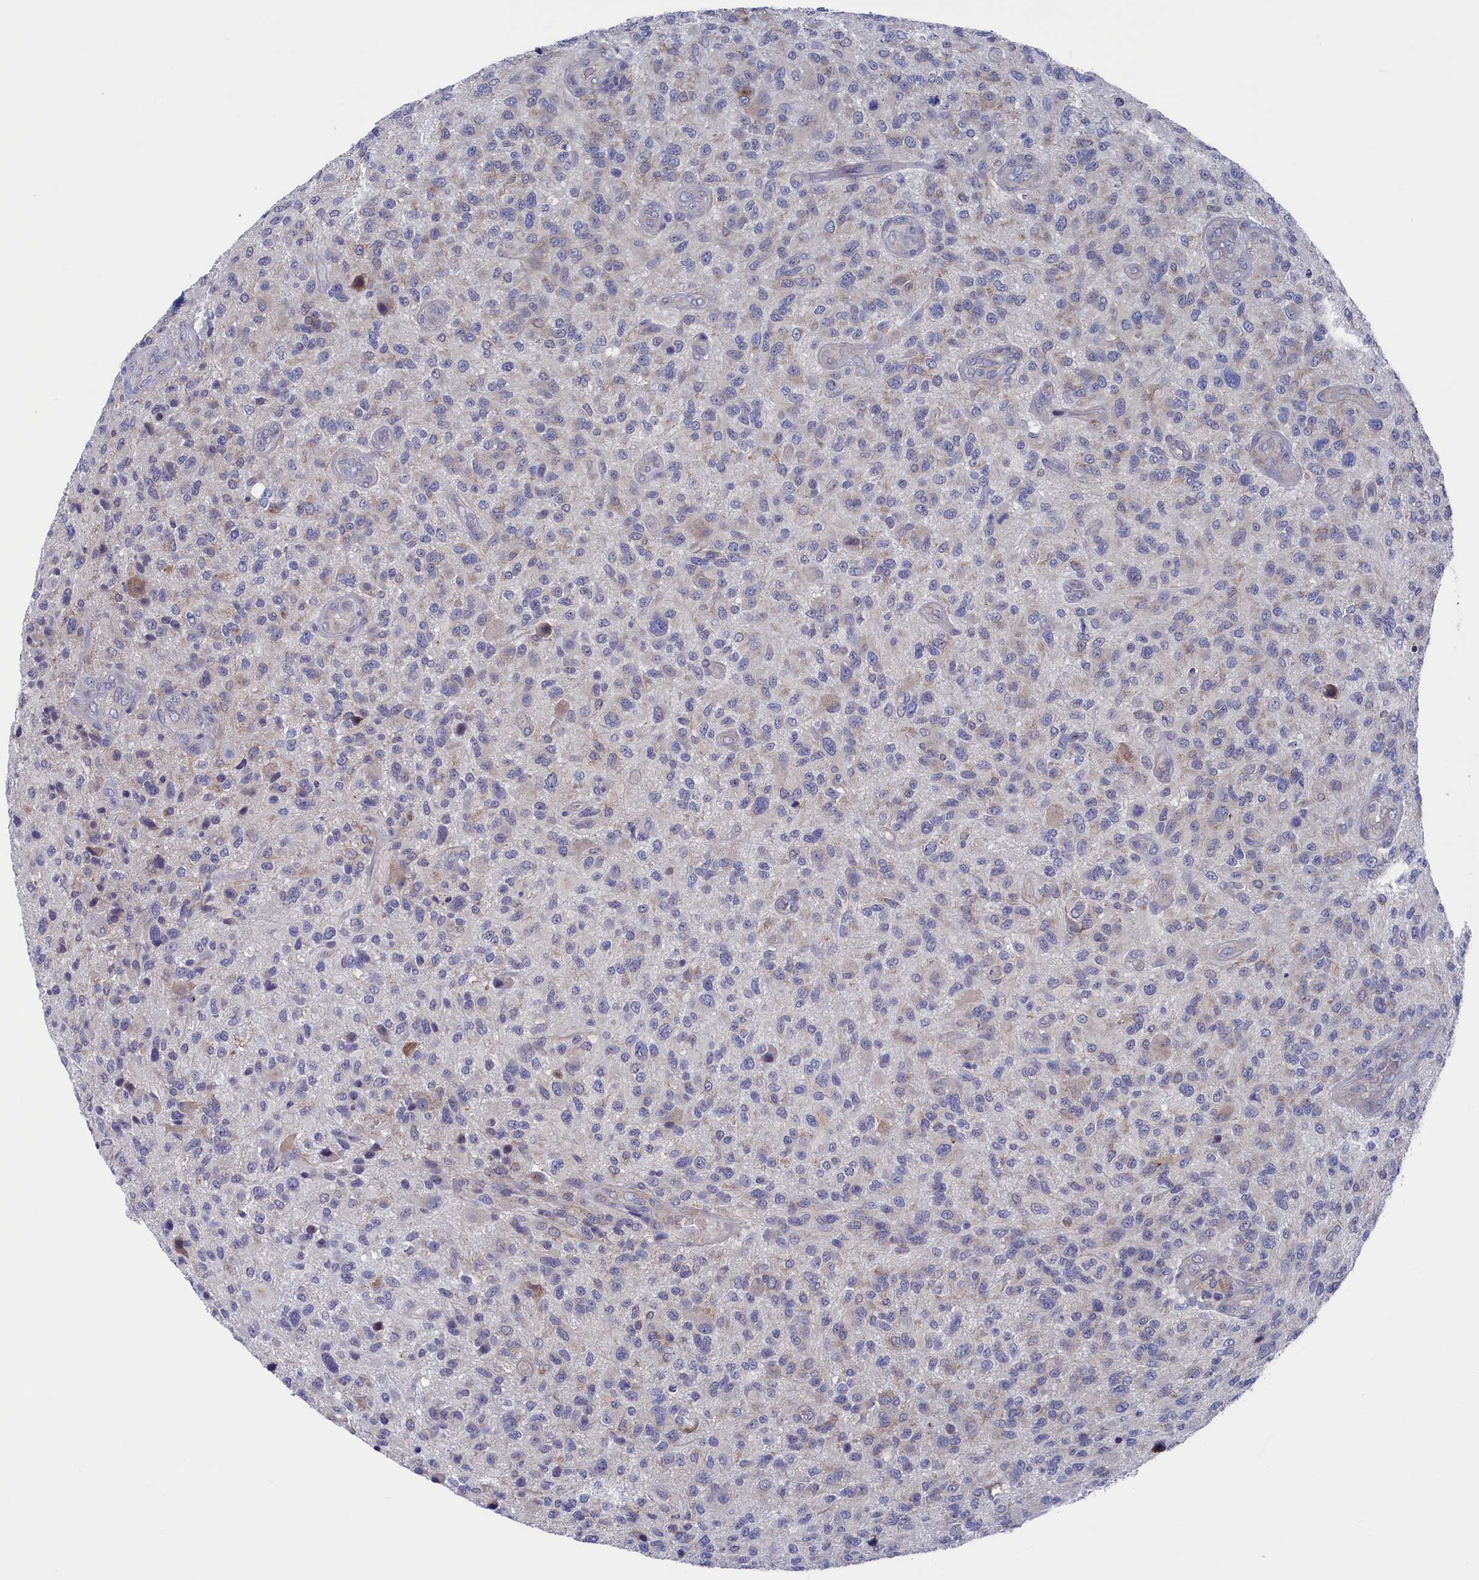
{"staining": {"intensity": "weak", "quantity": "<25%", "location": "cytoplasmic/membranous"}, "tissue": "glioma", "cell_type": "Tumor cells", "image_type": "cancer", "snomed": [{"axis": "morphology", "description": "Glioma, malignant, High grade"}, {"axis": "topography", "description": "Brain"}], "caption": "DAB (3,3'-diaminobenzidine) immunohistochemical staining of human high-grade glioma (malignant) exhibits no significant positivity in tumor cells.", "gene": "SPATA13", "patient": {"sex": "male", "age": 47}}